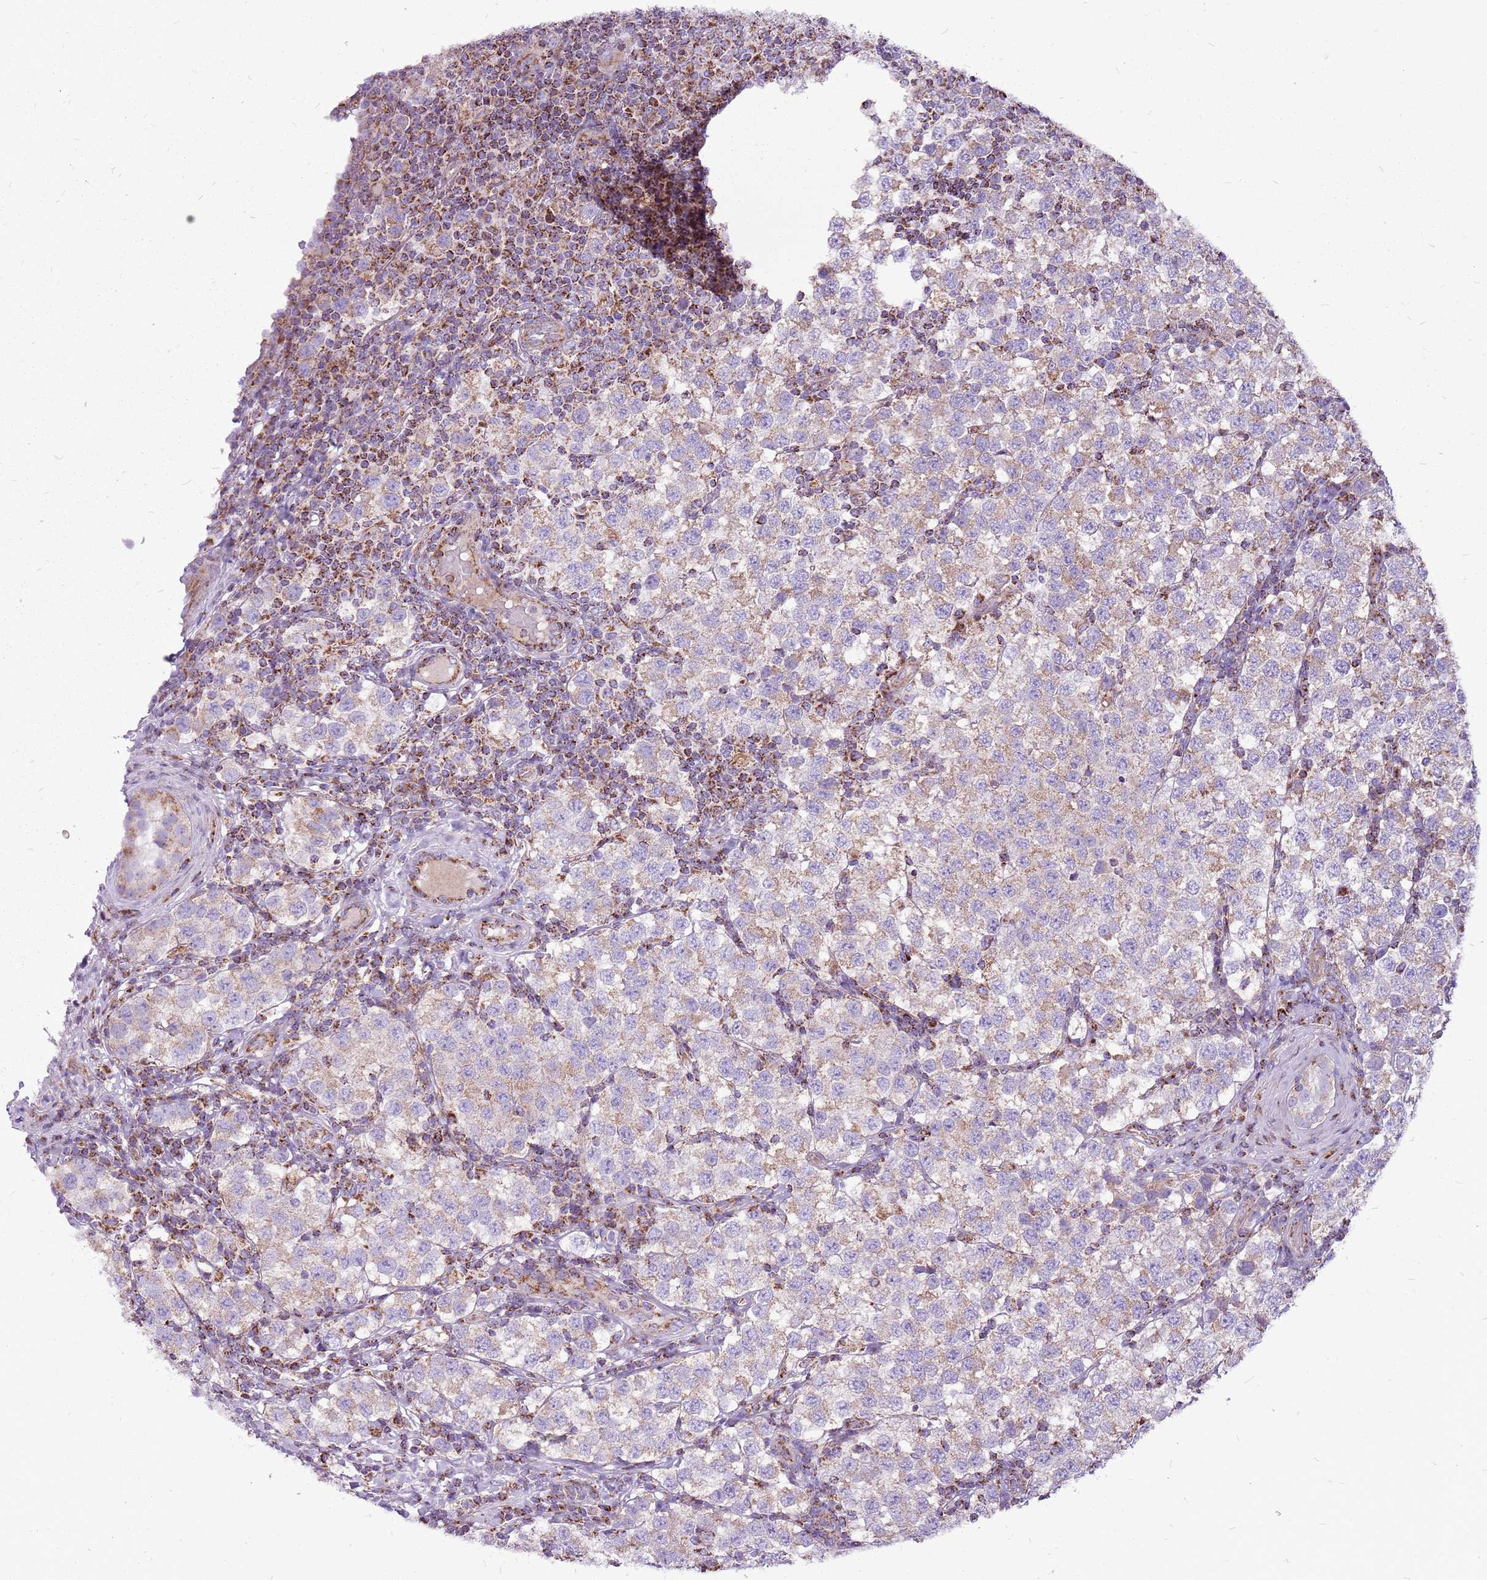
{"staining": {"intensity": "weak", "quantity": ">75%", "location": "cytoplasmic/membranous"}, "tissue": "testis cancer", "cell_type": "Tumor cells", "image_type": "cancer", "snomed": [{"axis": "morphology", "description": "Seminoma, NOS"}, {"axis": "topography", "description": "Testis"}], "caption": "Testis cancer stained with a brown dye reveals weak cytoplasmic/membranous positive expression in about >75% of tumor cells.", "gene": "GCDH", "patient": {"sex": "male", "age": 34}}